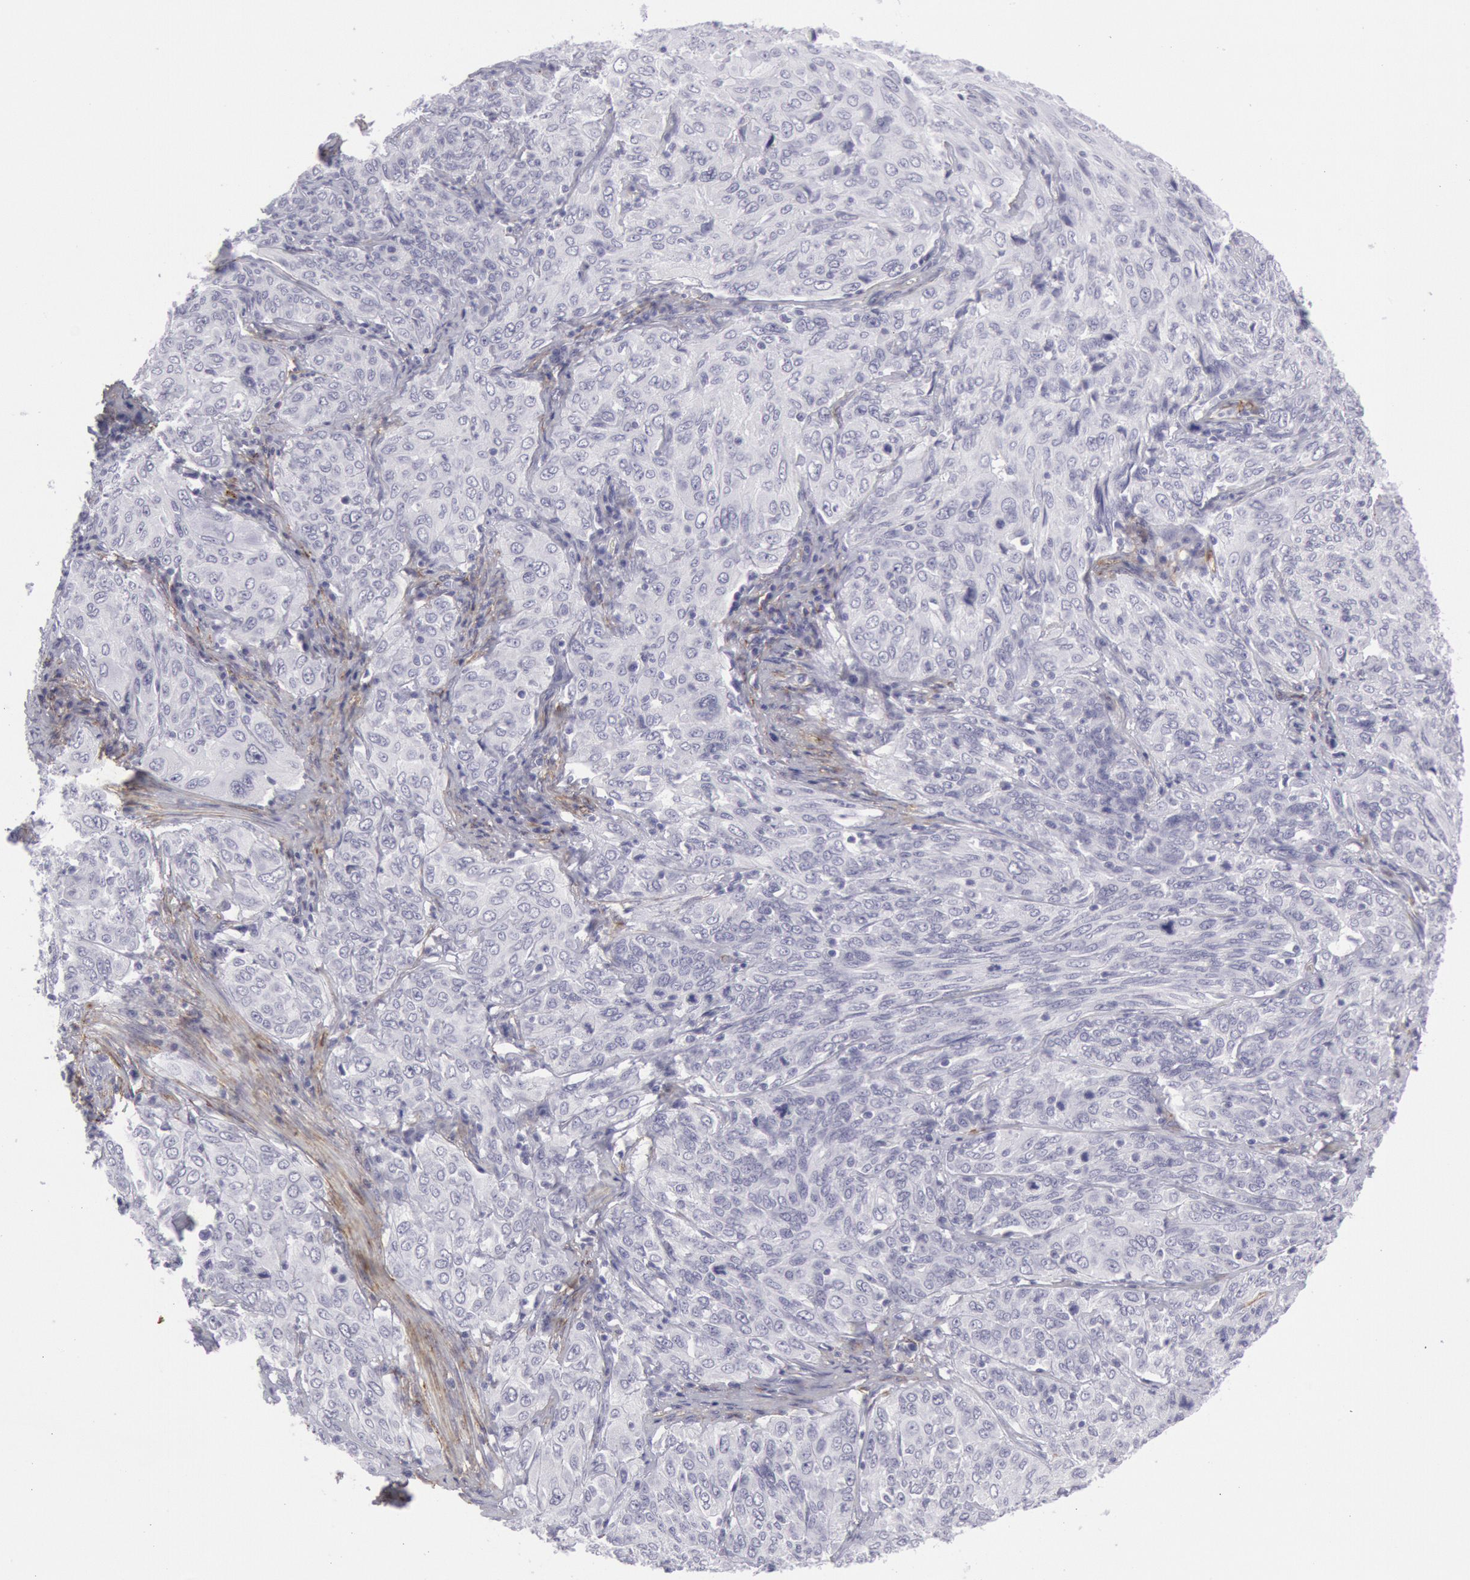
{"staining": {"intensity": "negative", "quantity": "none", "location": "none"}, "tissue": "cervical cancer", "cell_type": "Tumor cells", "image_type": "cancer", "snomed": [{"axis": "morphology", "description": "Squamous cell carcinoma, NOS"}, {"axis": "topography", "description": "Cervix"}], "caption": "A micrograph of human cervical cancer (squamous cell carcinoma) is negative for staining in tumor cells.", "gene": "CDH13", "patient": {"sex": "female", "age": 38}}